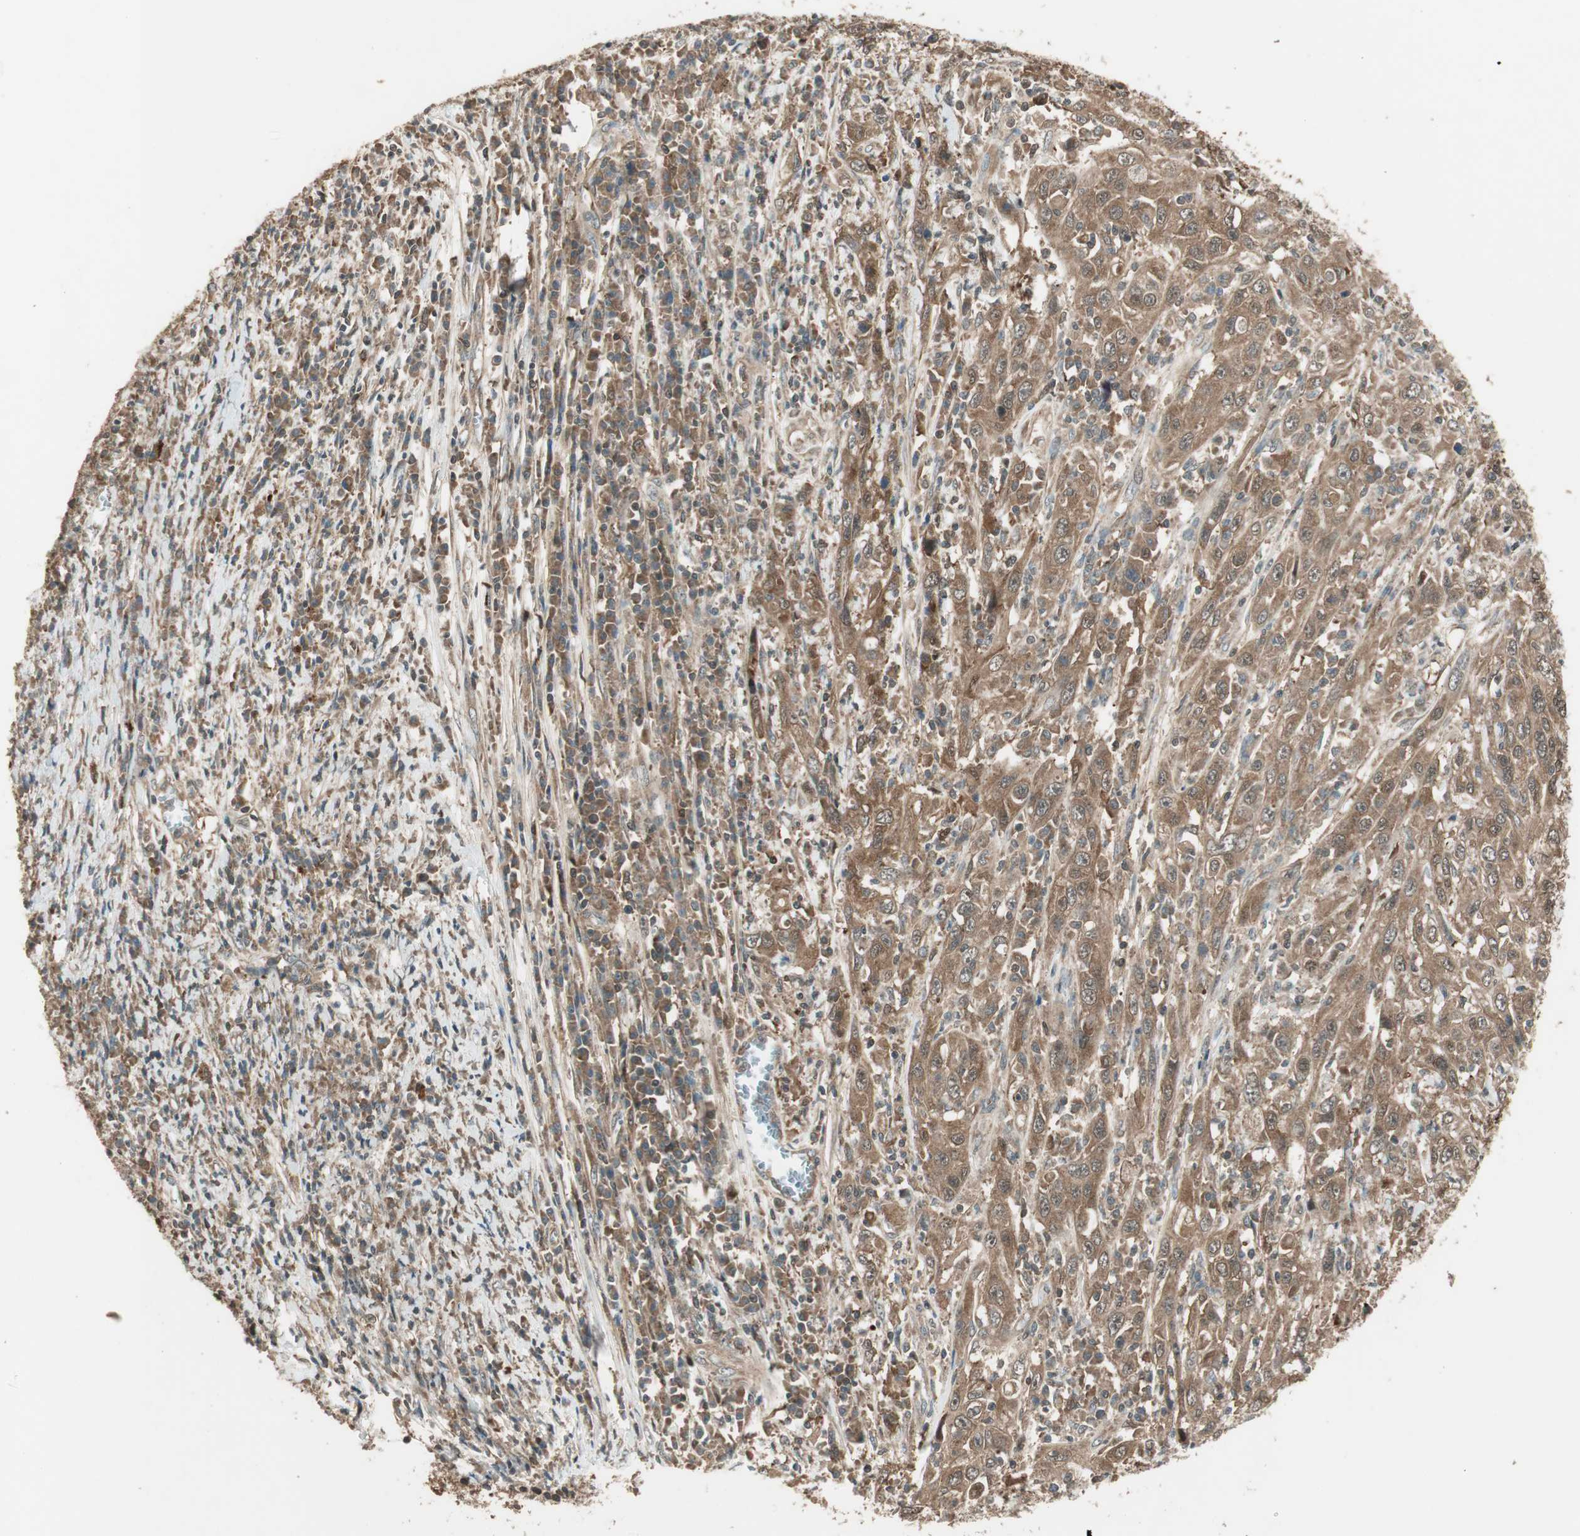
{"staining": {"intensity": "moderate", "quantity": ">75%", "location": "cytoplasmic/membranous"}, "tissue": "cervical cancer", "cell_type": "Tumor cells", "image_type": "cancer", "snomed": [{"axis": "morphology", "description": "Squamous cell carcinoma, NOS"}, {"axis": "topography", "description": "Cervix"}], "caption": "Protein expression analysis of cervical cancer (squamous cell carcinoma) displays moderate cytoplasmic/membranous expression in approximately >75% of tumor cells.", "gene": "CNOT4", "patient": {"sex": "female", "age": 46}}